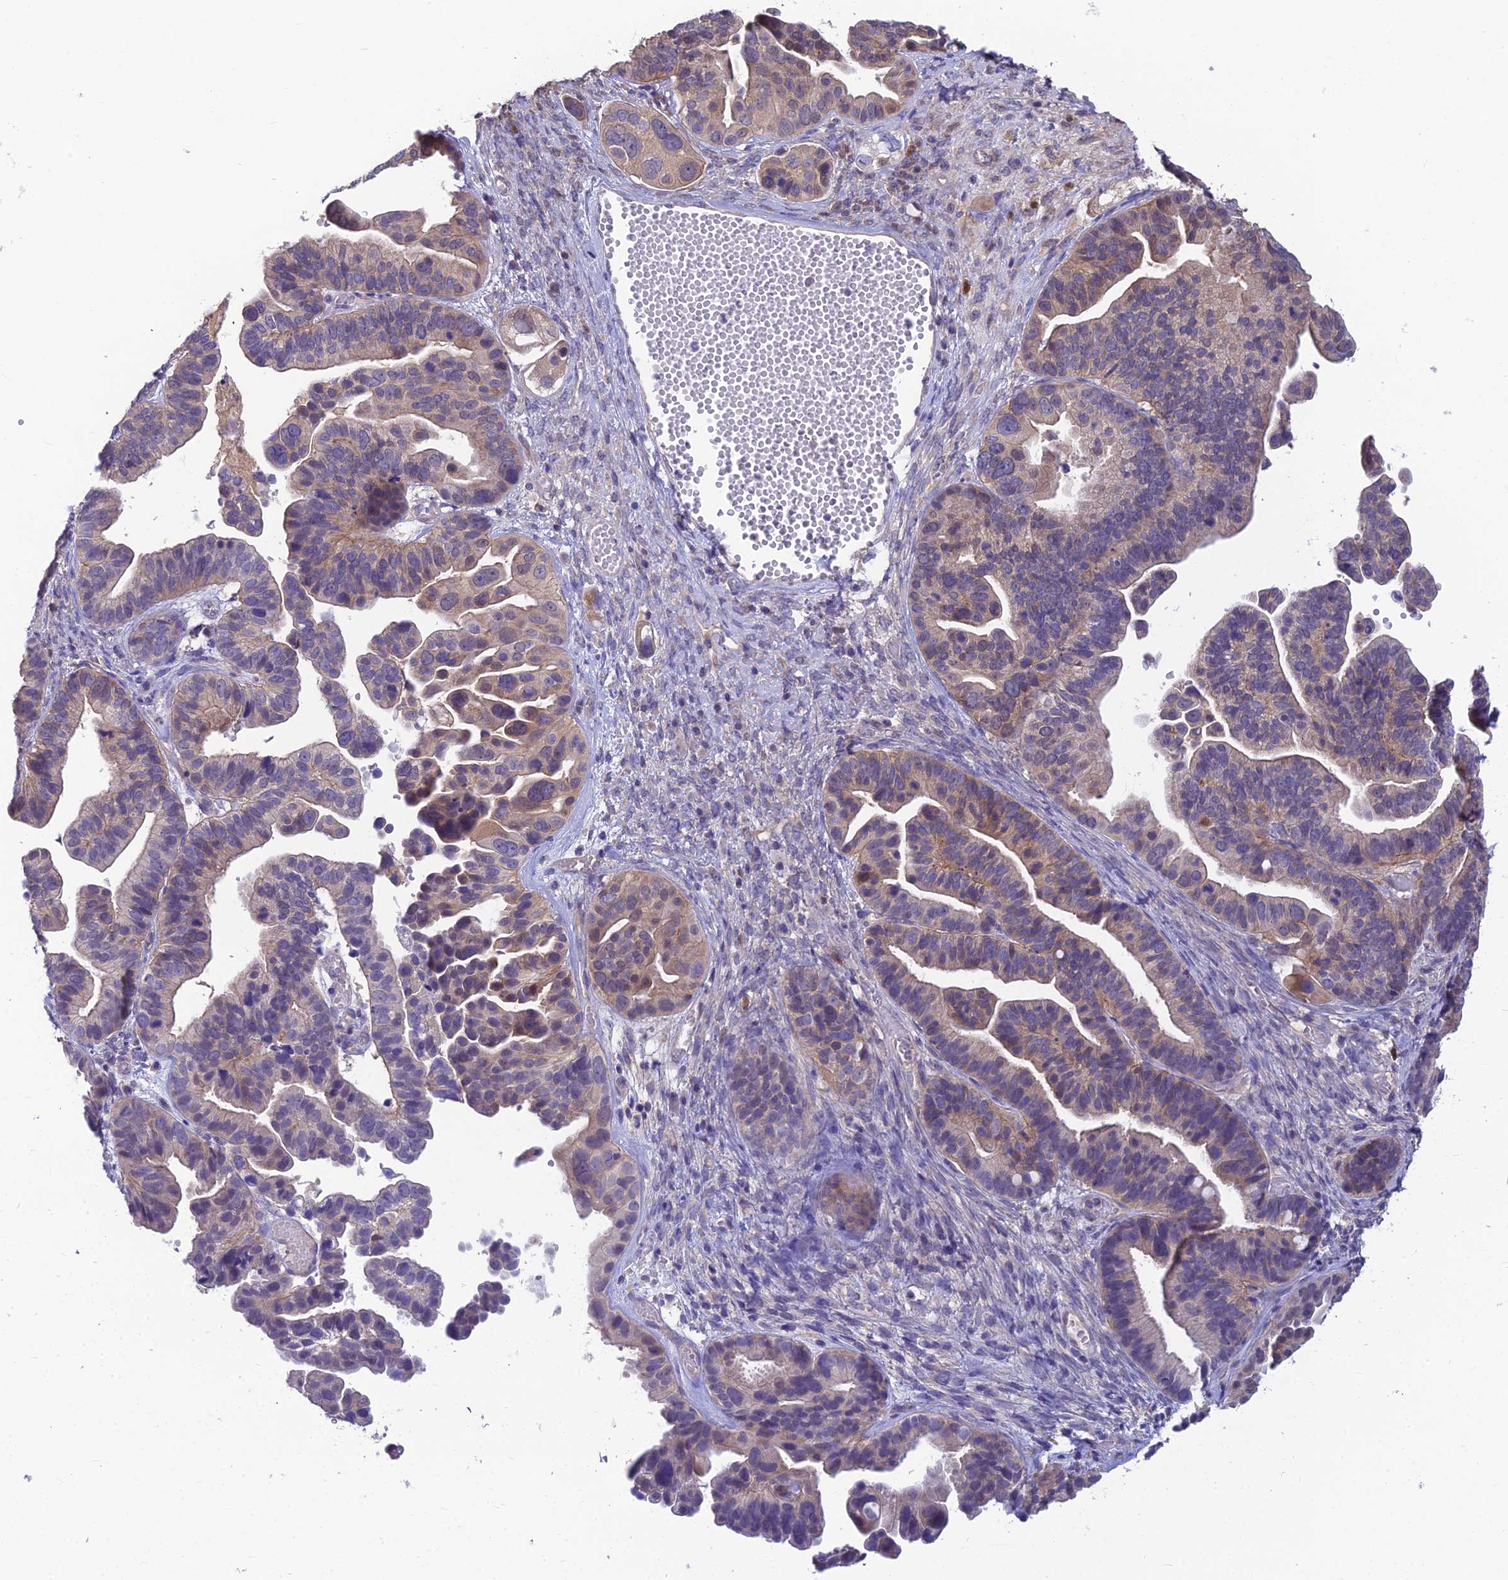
{"staining": {"intensity": "weak", "quantity": "25%-75%", "location": "cytoplasmic/membranous"}, "tissue": "ovarian cancer", "cell_type": "Tumor cells", "image_type": "cancer", "snomed": [{"axis": "morphology", "description": "Cystadenocarcinoma, serous, NOS"}, {"axis": "topography", "description": "Ovary"}], "caption": "Tumor cells exhibit weak cytoplasmic/membranous staining in about 25%-75% of cells in ovarian serous cystadenocarcinoma. (brown staining indicates protein expression, while blue staining denotes nuclei).", "gene": "MVD", "patient": {"sex": "female", "age": 56}}